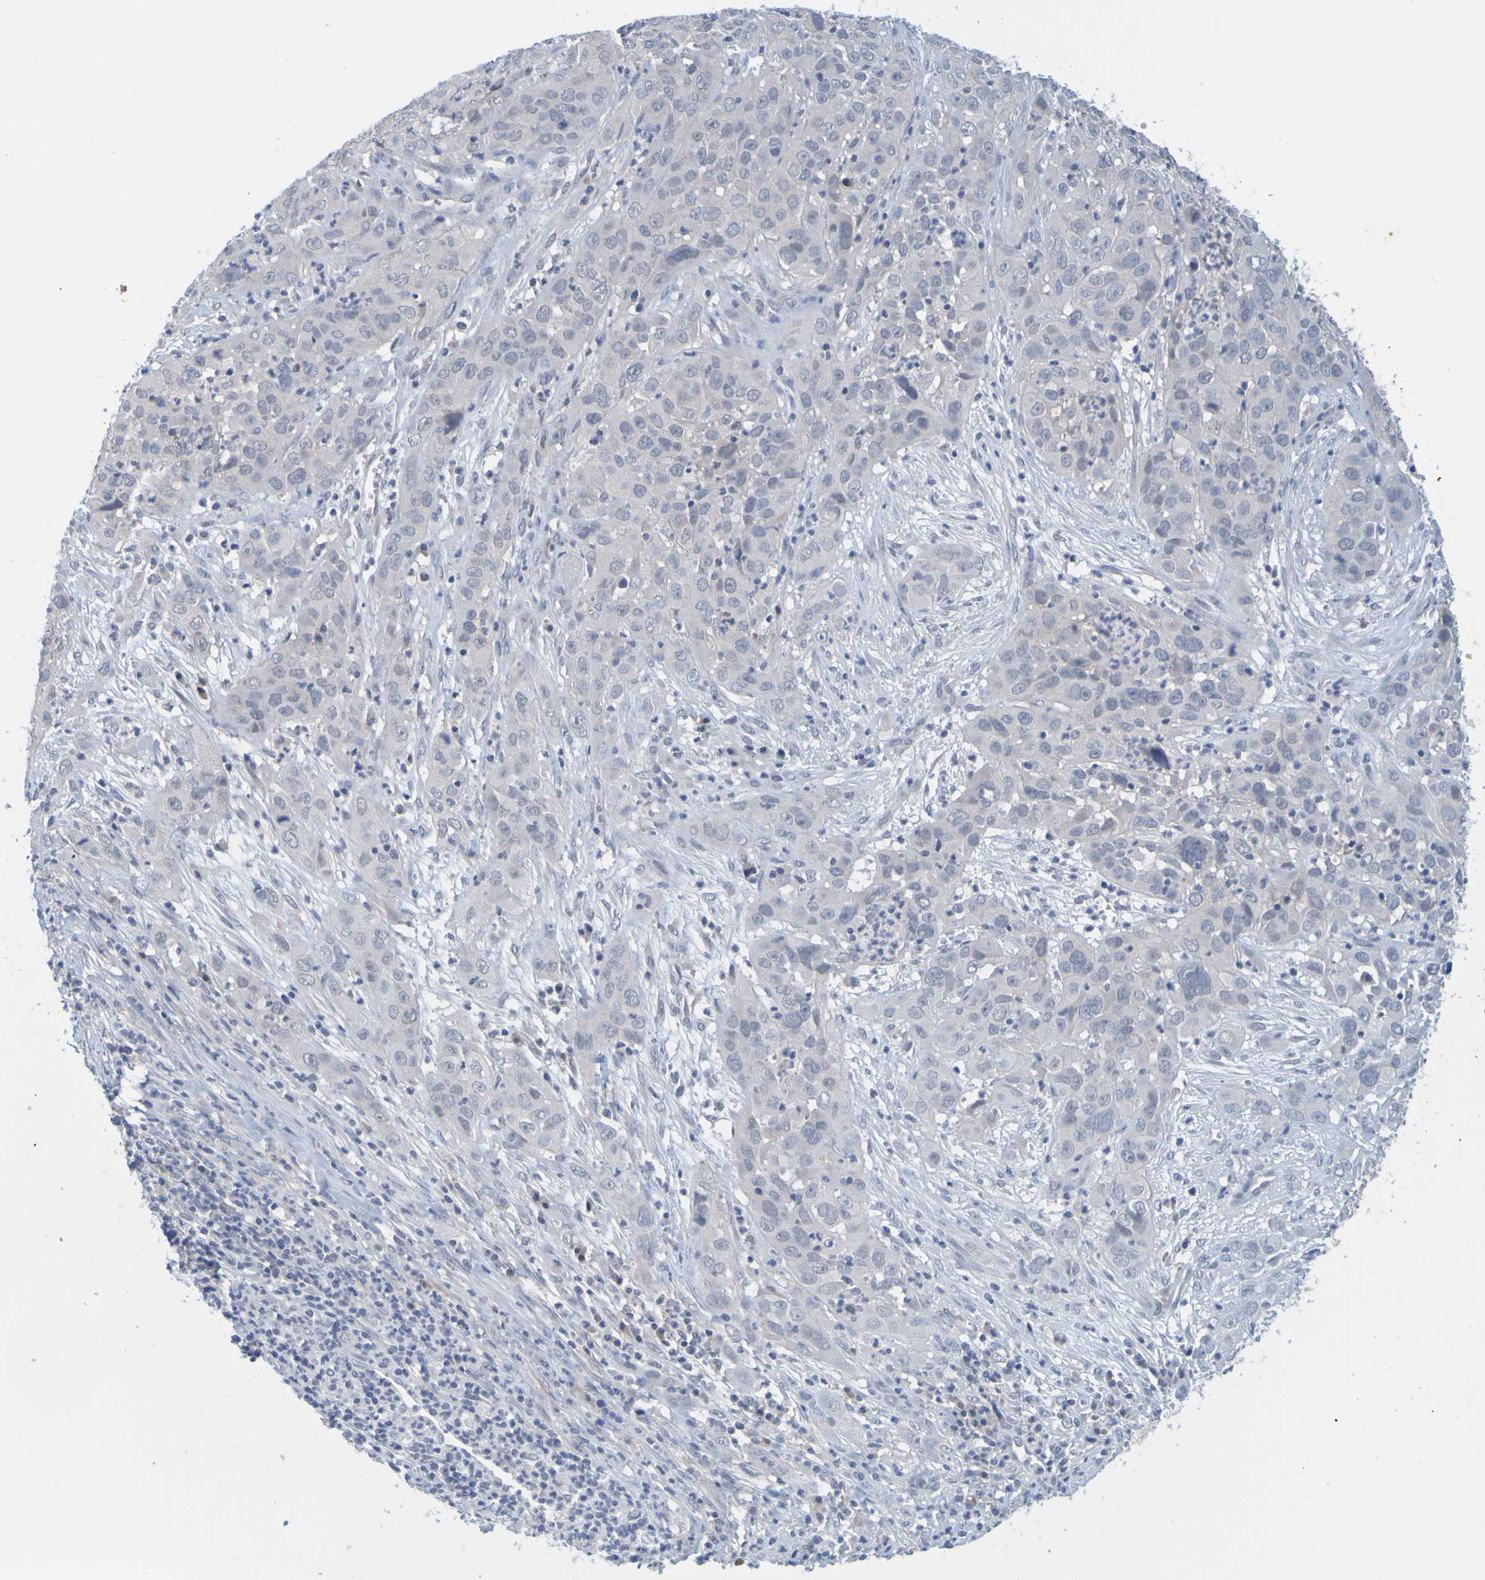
{"staining": {"intensity": "negative", "quantity": "none", "location": "none"}, "tissue": "cervical cancer", "cell_type": "Tumor cells", "image_type": "cancer", "snomed": [{"axis": "morphology", "description": "Squamous cell carcinoma, NOS"}, {"axis": "topography", "description": "Cervix"}], "caption": "Tumor cells are negative for protein expression in human cervical cancer (squamous cell carcinoma).", "gene": "ENDOU", "patient": {"sex": "female", "age": 32}}